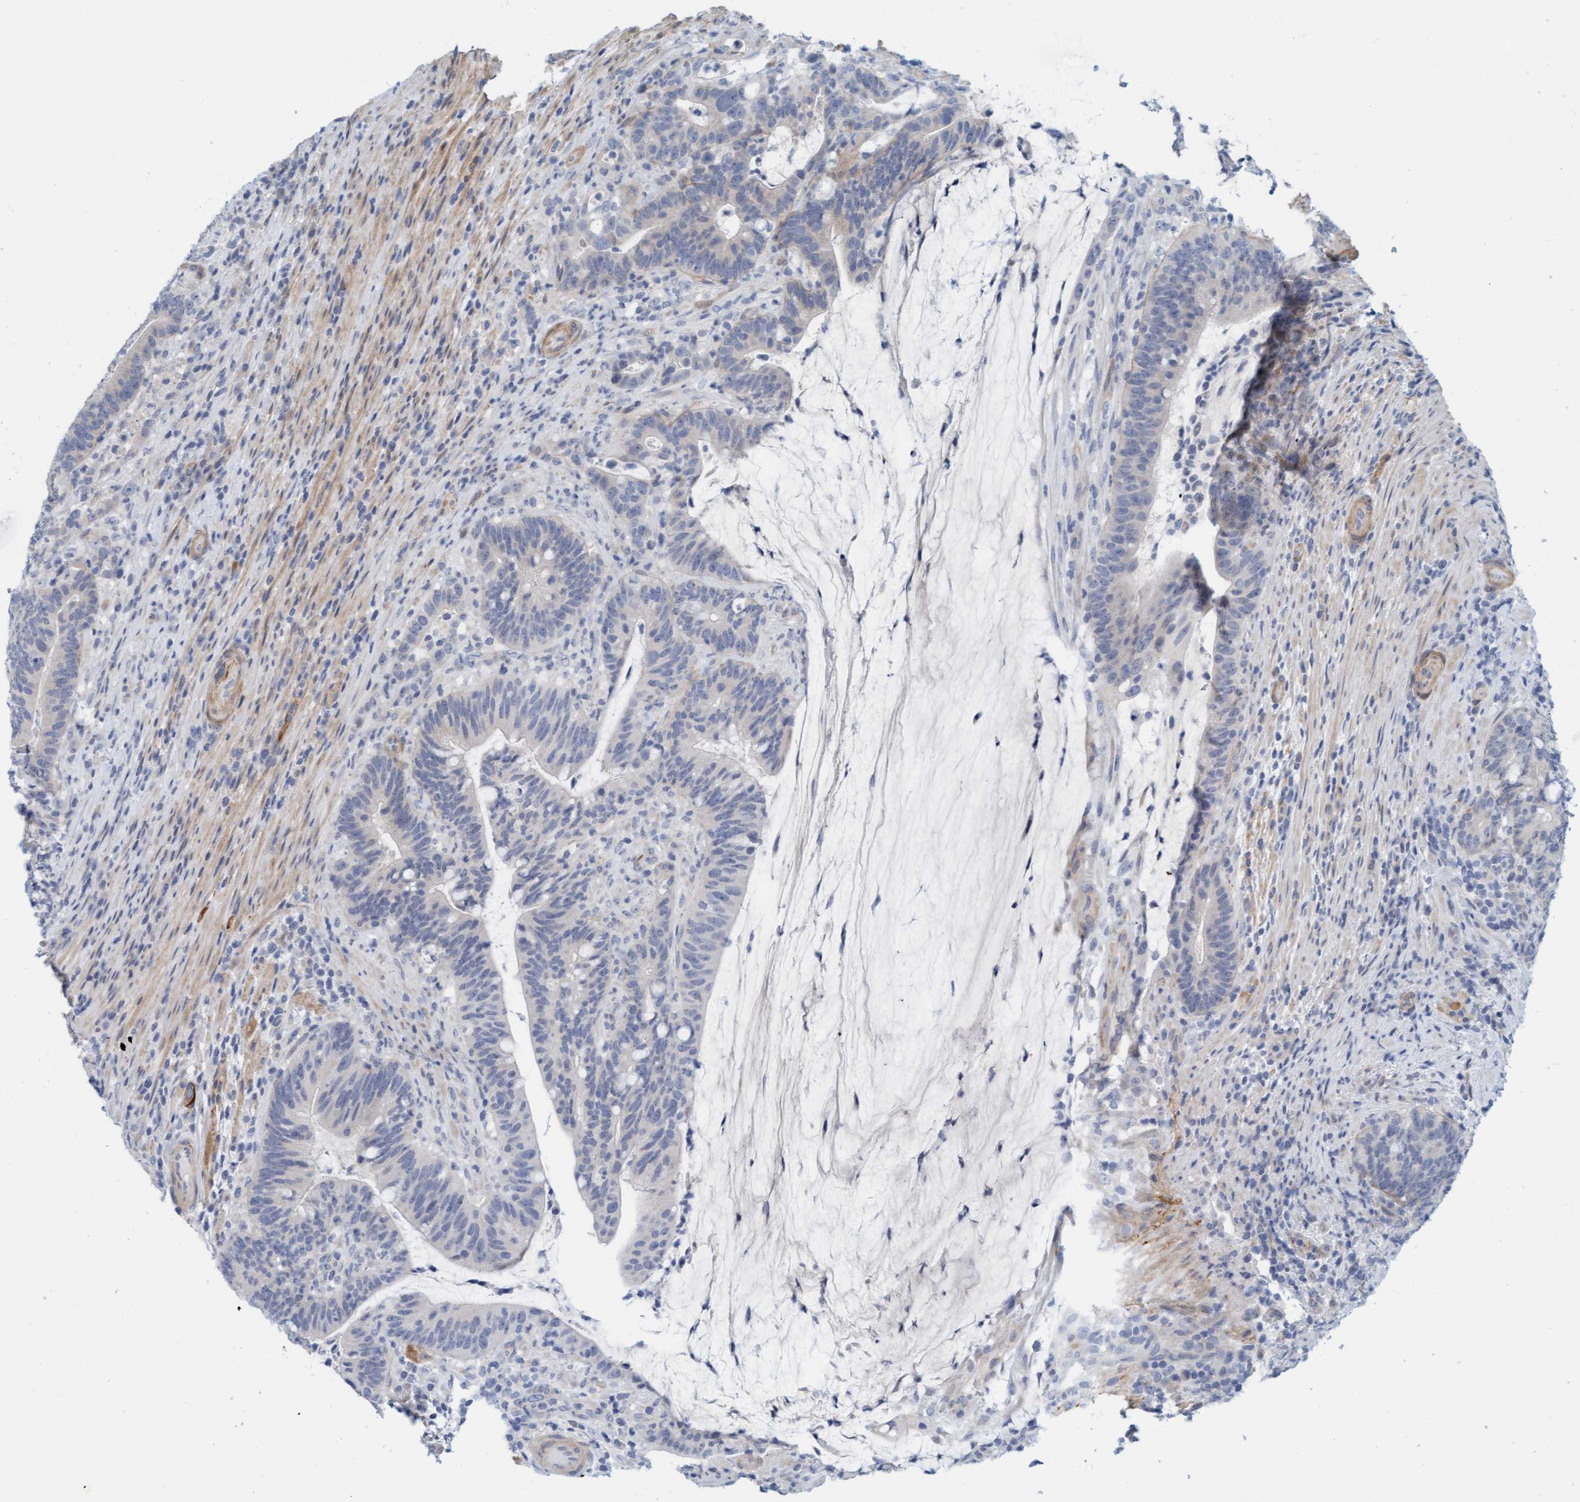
{"staining": {"intensity": "negative", "quantity": "none", "location": "none"}, "tissue": "colorectal cancer", "cell_type": "Tumor cells", "image_type": "cancer", "snomed": [{"axis": "morphology", "description": "Adenocarcinoma, NOS"}, {"axis": "topography", "description": "Colon"}], "caption": "DAB (3,3'-diaminobenzidine) immunohistochemical staining of adenocarcinoma (colorectal) exhibits no significant expression in tumor cells.", "gene": "TSTD2", "patient": {"sex": "female", "age": 66}}